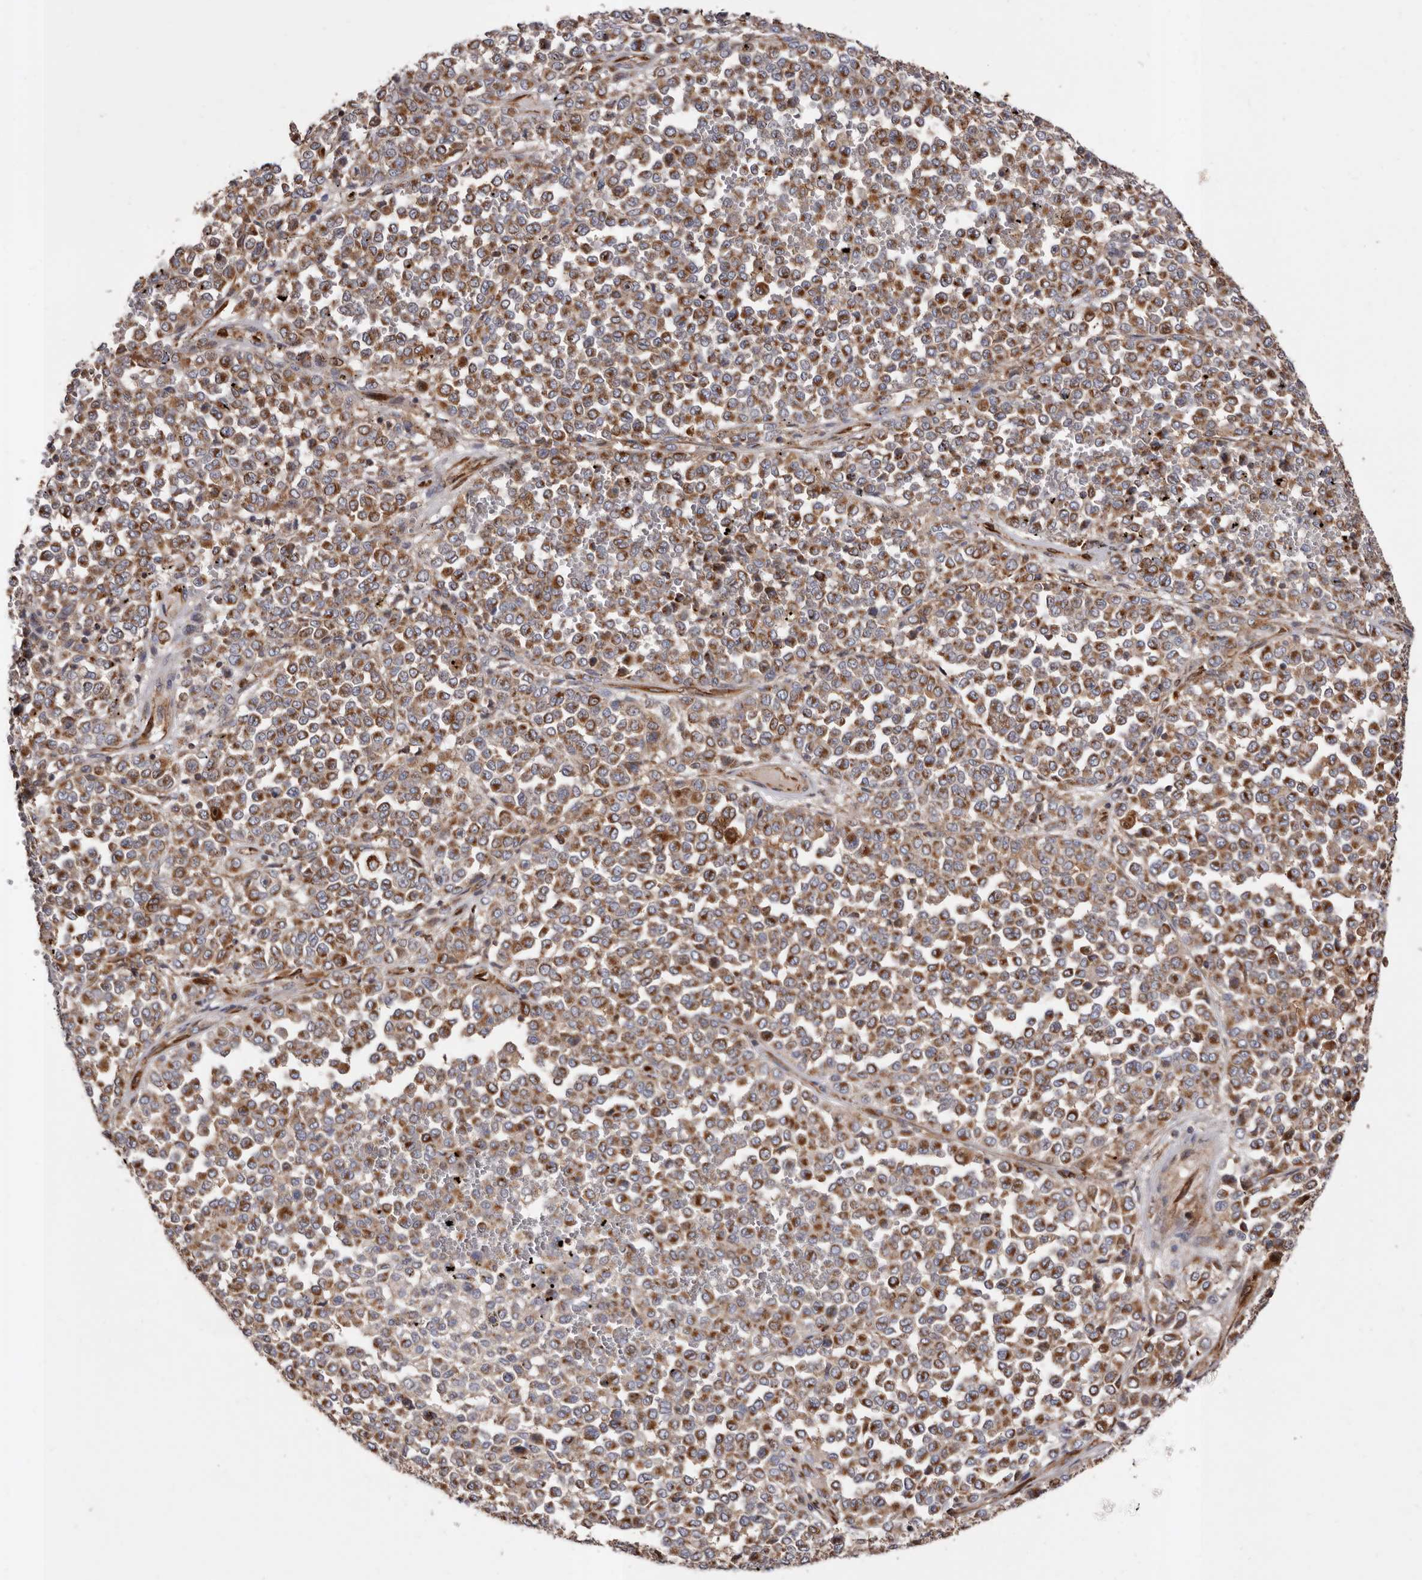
{"staining": {"intensity": "moderate", "quantity": ">75%", "location": "cytoplasmic/membranous"}, "tissue": "melanoma", "cell_type": "Tumor cells", "image_type": "cancer", "snomed": [{"axis": "morphology", "description": "Malignant melanoma, Metastatic site"}, {"axis": "topography", "description": "Pancreas"}], "caption": "This histopathology image reveals immunohistochemistry (IHC) staining of human malignant melanoma (metastatic site), with medium moderate cytoplasmic/membranous positivity in approximately >75% of tumor cells.", "gene": "COQ8B", "patient": {"sex": "female", "age": 30}}